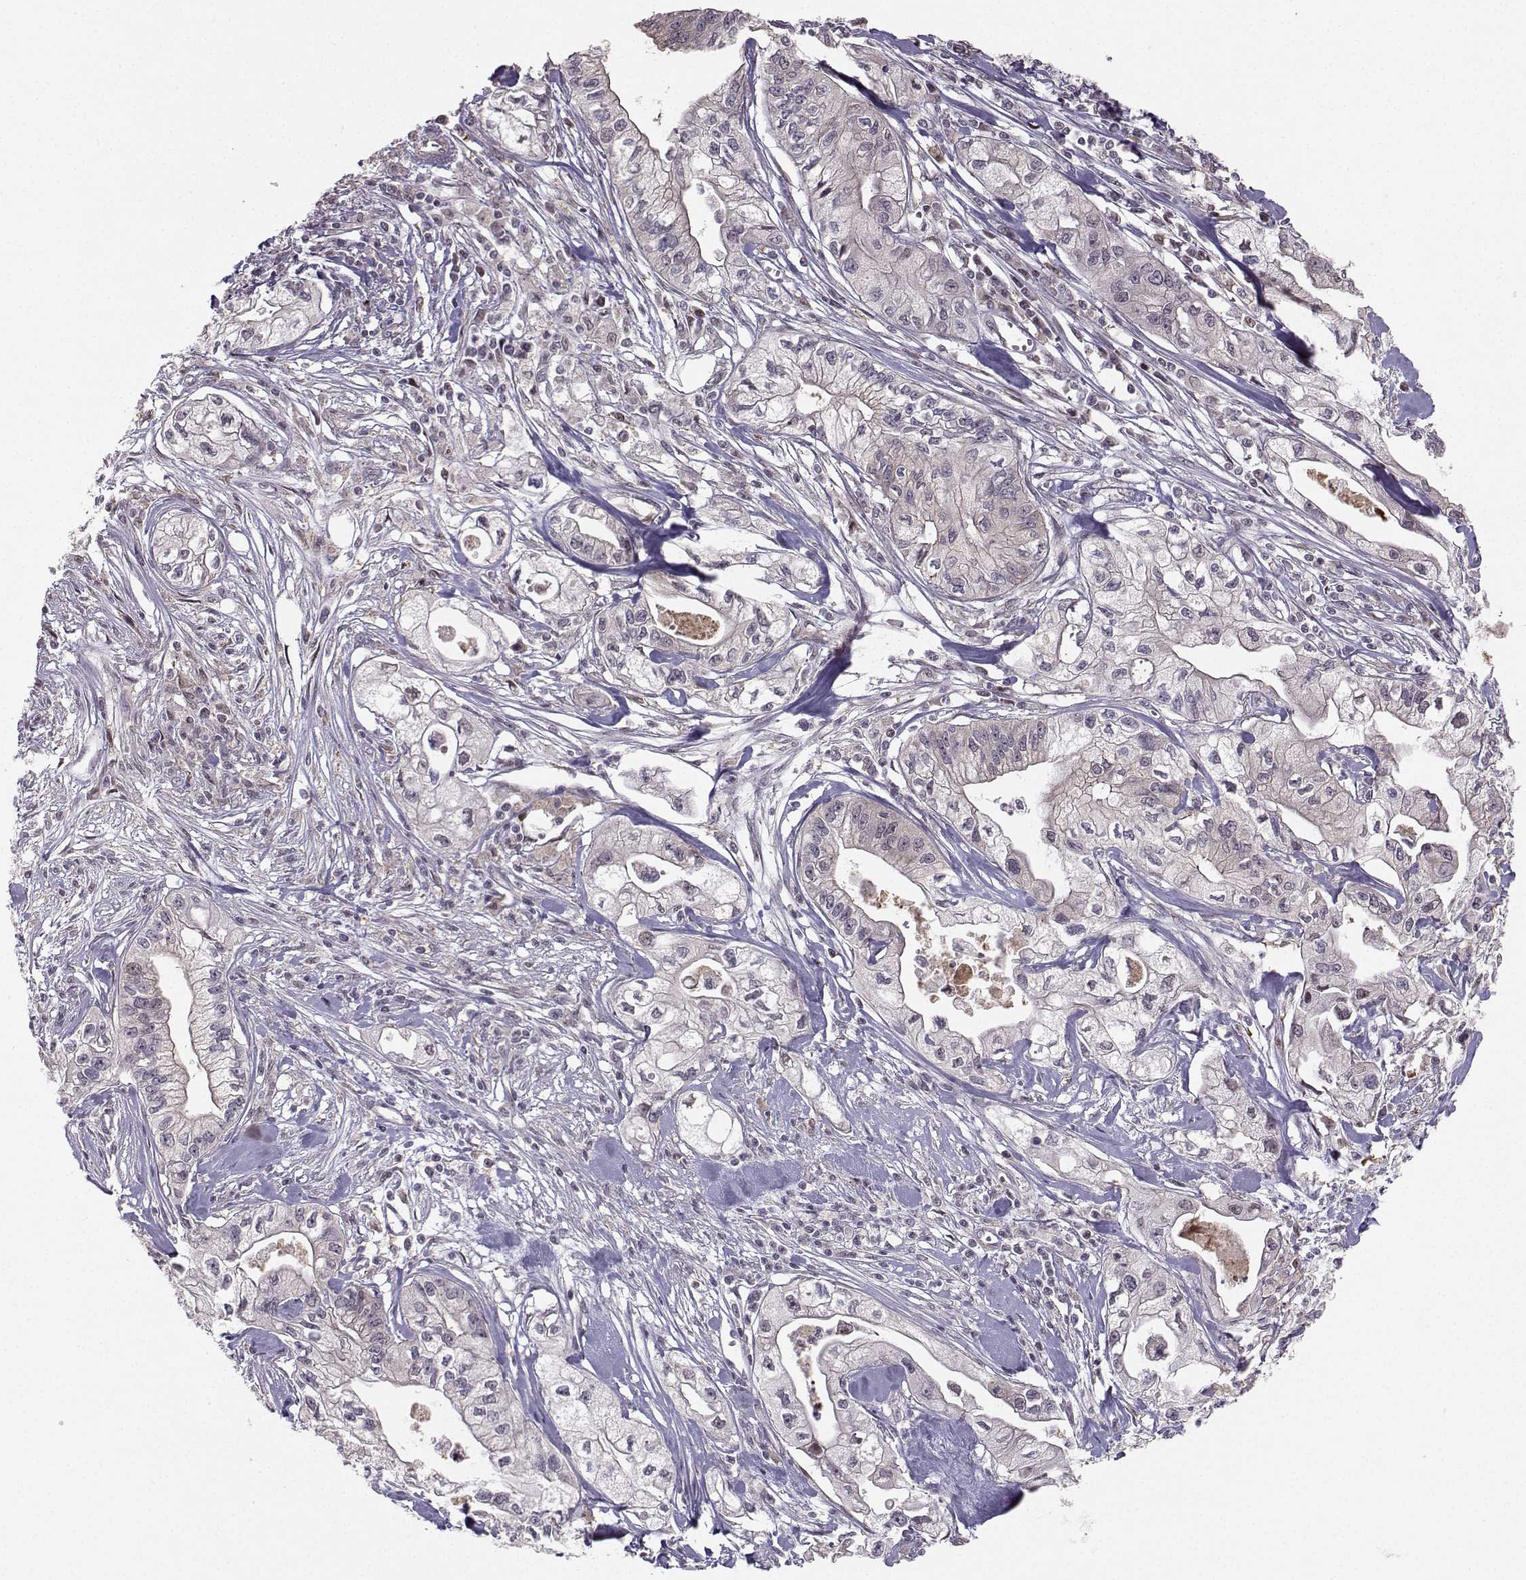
{"staining": {"intensity": "negative", "quantity": "none", "location": "none"}, "tissue": "pancreatic cancer", "cell_type": "Tumor cells", "image_type": "cancer", "snomed": [{"axis": "morphology", "description": "Adenocarcinoma, NOS"}, {"axis": "topography", "description": "Pancreas"}], "caption": "DAB (3,3'-diaminobenzidine) immunohistochemical staining of adenocarcinoma (pancreatic) shows no significant staining in tumor cells.", "gene": "PKP2", "patient": {"sex": "male", "age": 70}}